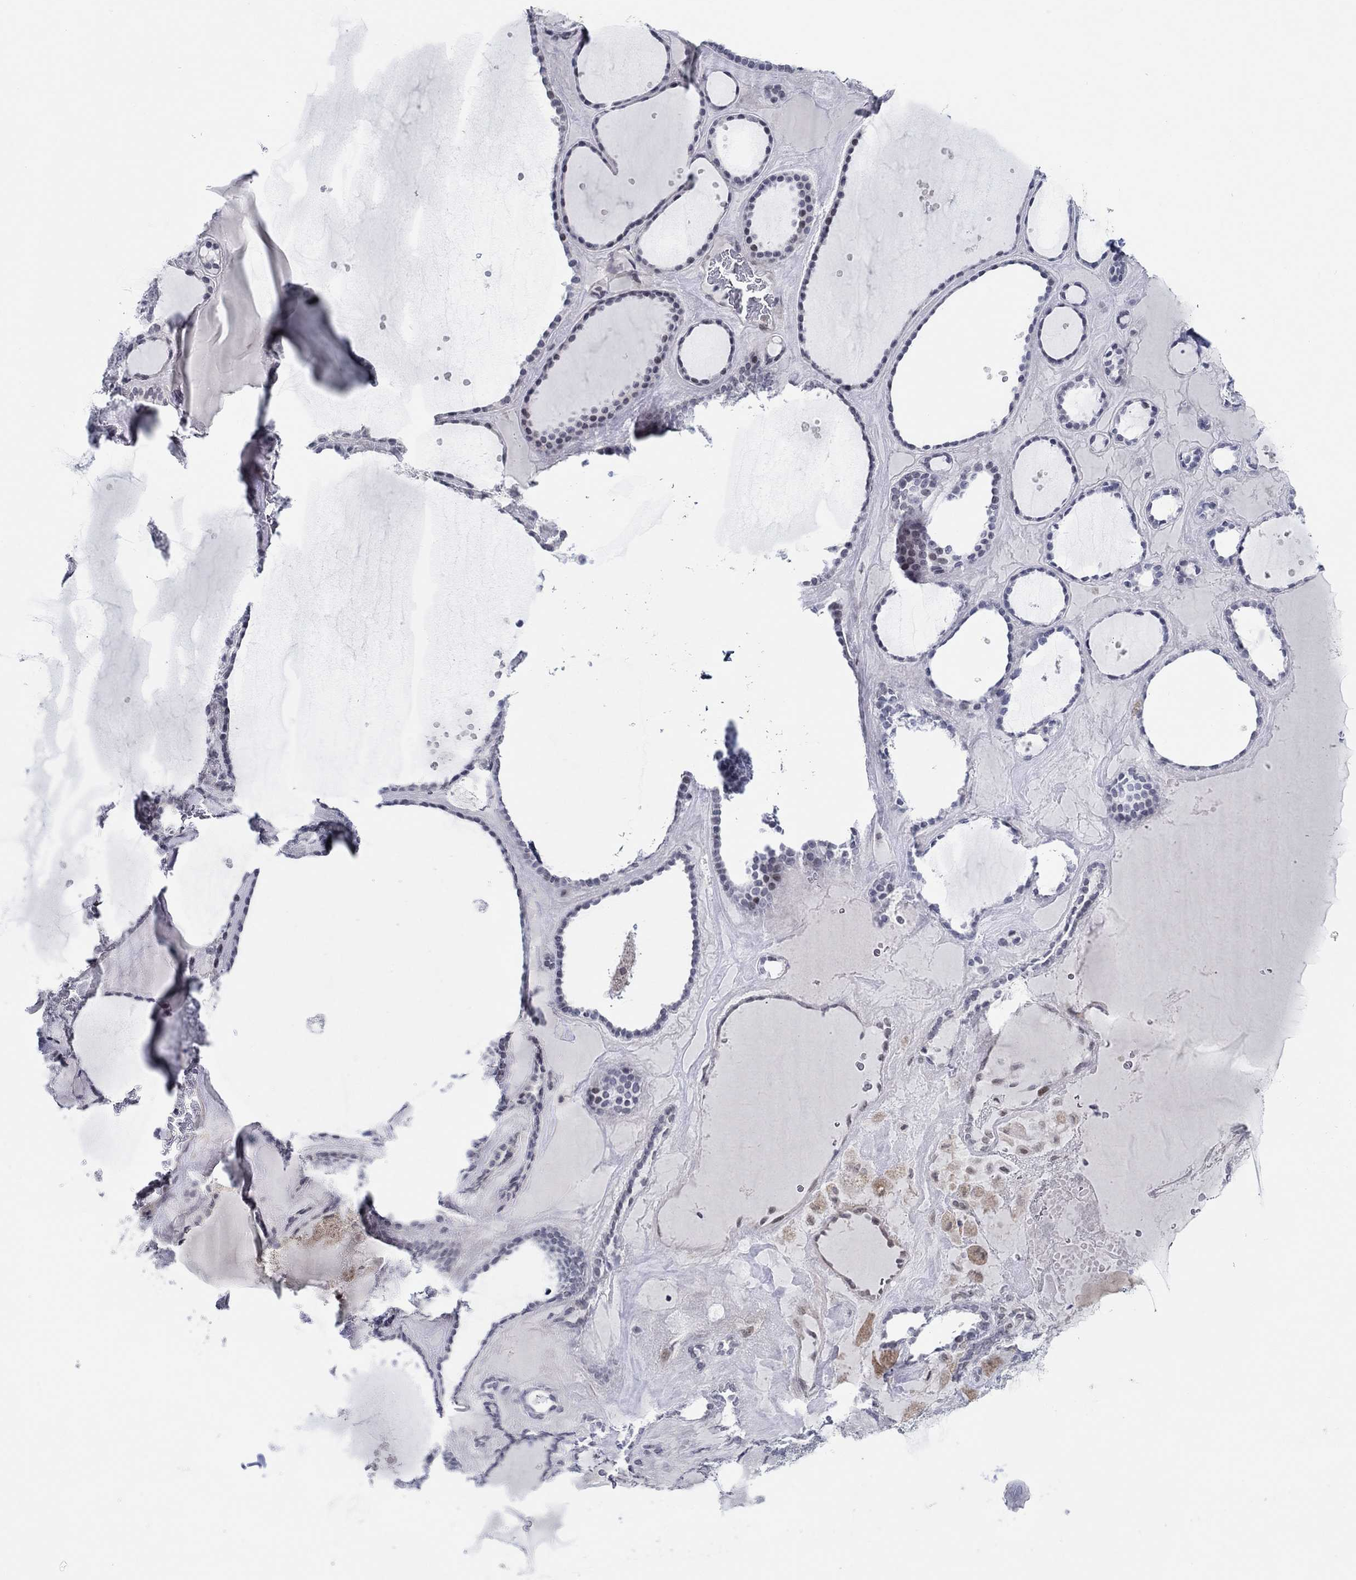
{"staining": {"intensity": "negative", "quantity": "none", "location": "none"}, "tissue": "thyroid gland", "cell_type": "Glandular cells", "image_type": "normal", "snomed": [{"axis": "morphology", "description": "Normal tissue, NOS"}, {"axis": "topography", "description": "Thyroid gland"}], "caption": "High magnification brightfield microscopy of unremarkable thyroid gland stained with DAB (3,3'-diaminobenzidine) (brown) and counterstained with hematoxylin (blue): glandular cells show no significant staining.", "gene": "SLC34A1", "patient": {"sex": "male", "age": 63}}